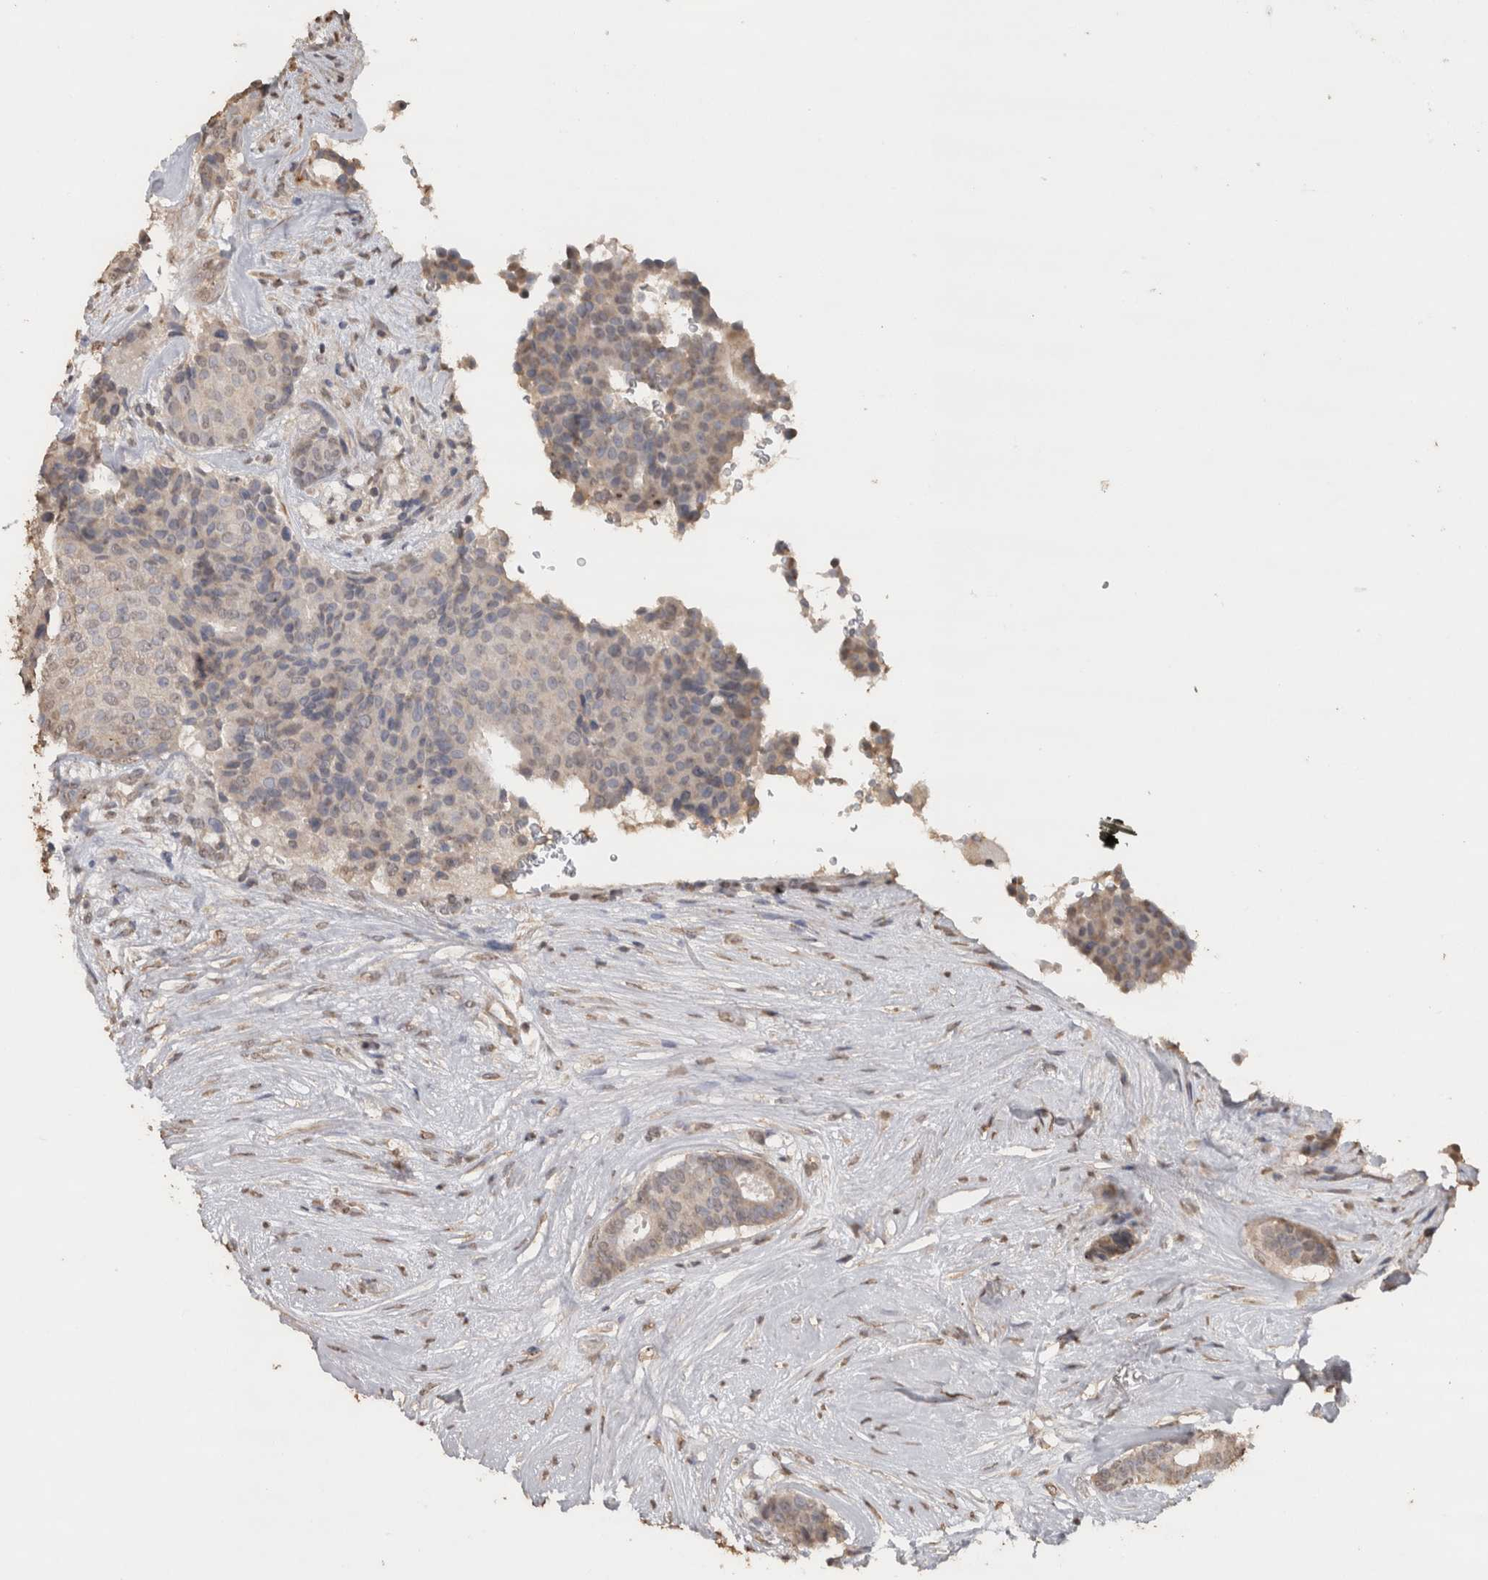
{"staining": {"intensity": "weak", "quantity": "<25%", "location": "cytoplasmic/membranous"}, "tissue": "breast cancer", "cell_type": "Tumor cells", "image_type": "cancer", "snomed": [{"axis": "morphology", "description": "Duct carcinoma"}, {"axis": "topography", "description": "Breast"}], "caption": "High magnification brightfield microscopy of intraductal carcinoma (breast) stained with DAB (3,3'-diaminobenzidine) (brown) and counterstained with hematoxylin (blue): tumor cells show no significant staining. The staining was performed using DAB to visualize the protein expression in brown, while the nuclei were stained in blue with hematoxylin (Magnification: 20x).", "gene": "CRELD2", "patient": {"sex": "female", "age": 75}}